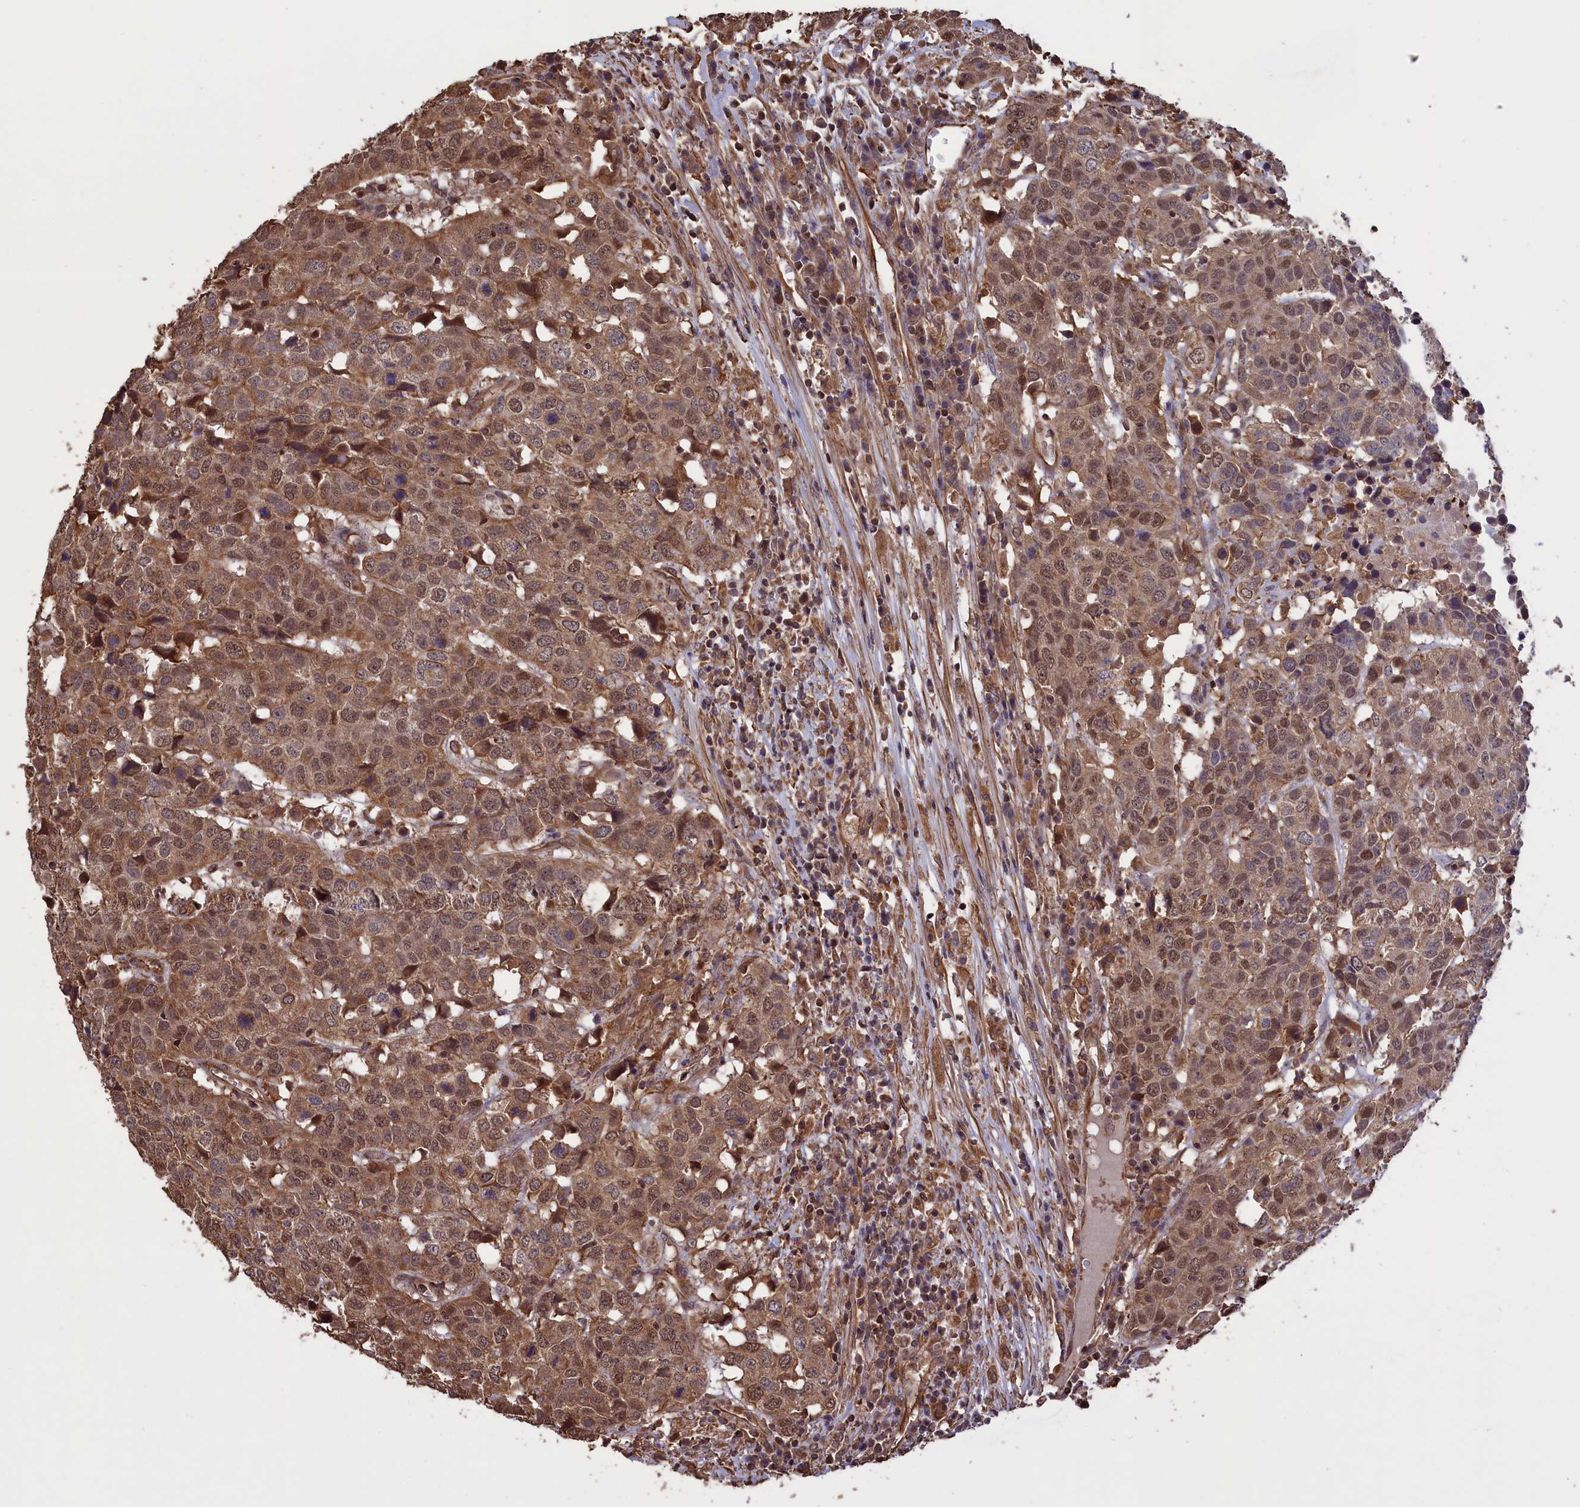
{"staining": {"intensity": "moderate", "quantity": ">75%", "location": "cytoplasmic/membranous,nuclear"}, "tissue": "head and neck cancer", "cell_type": "Tumor cells", "image_type": "cancer", "snomed": [{"axis": "morphology", "description": "Squamous cell carcinoma, NOS"}, {"axis": "topography", "description": "Head-Neck"}], "caption": "Head and neck squamous cell carcinoma was stained to show a protein in brown. There is medium levels of moderate cytoplasmic/membranous and nuclear positivity in about >75% of tumor cells.", "gene": "DAPK3", "patient": {"sex": "male", "age": 66}}